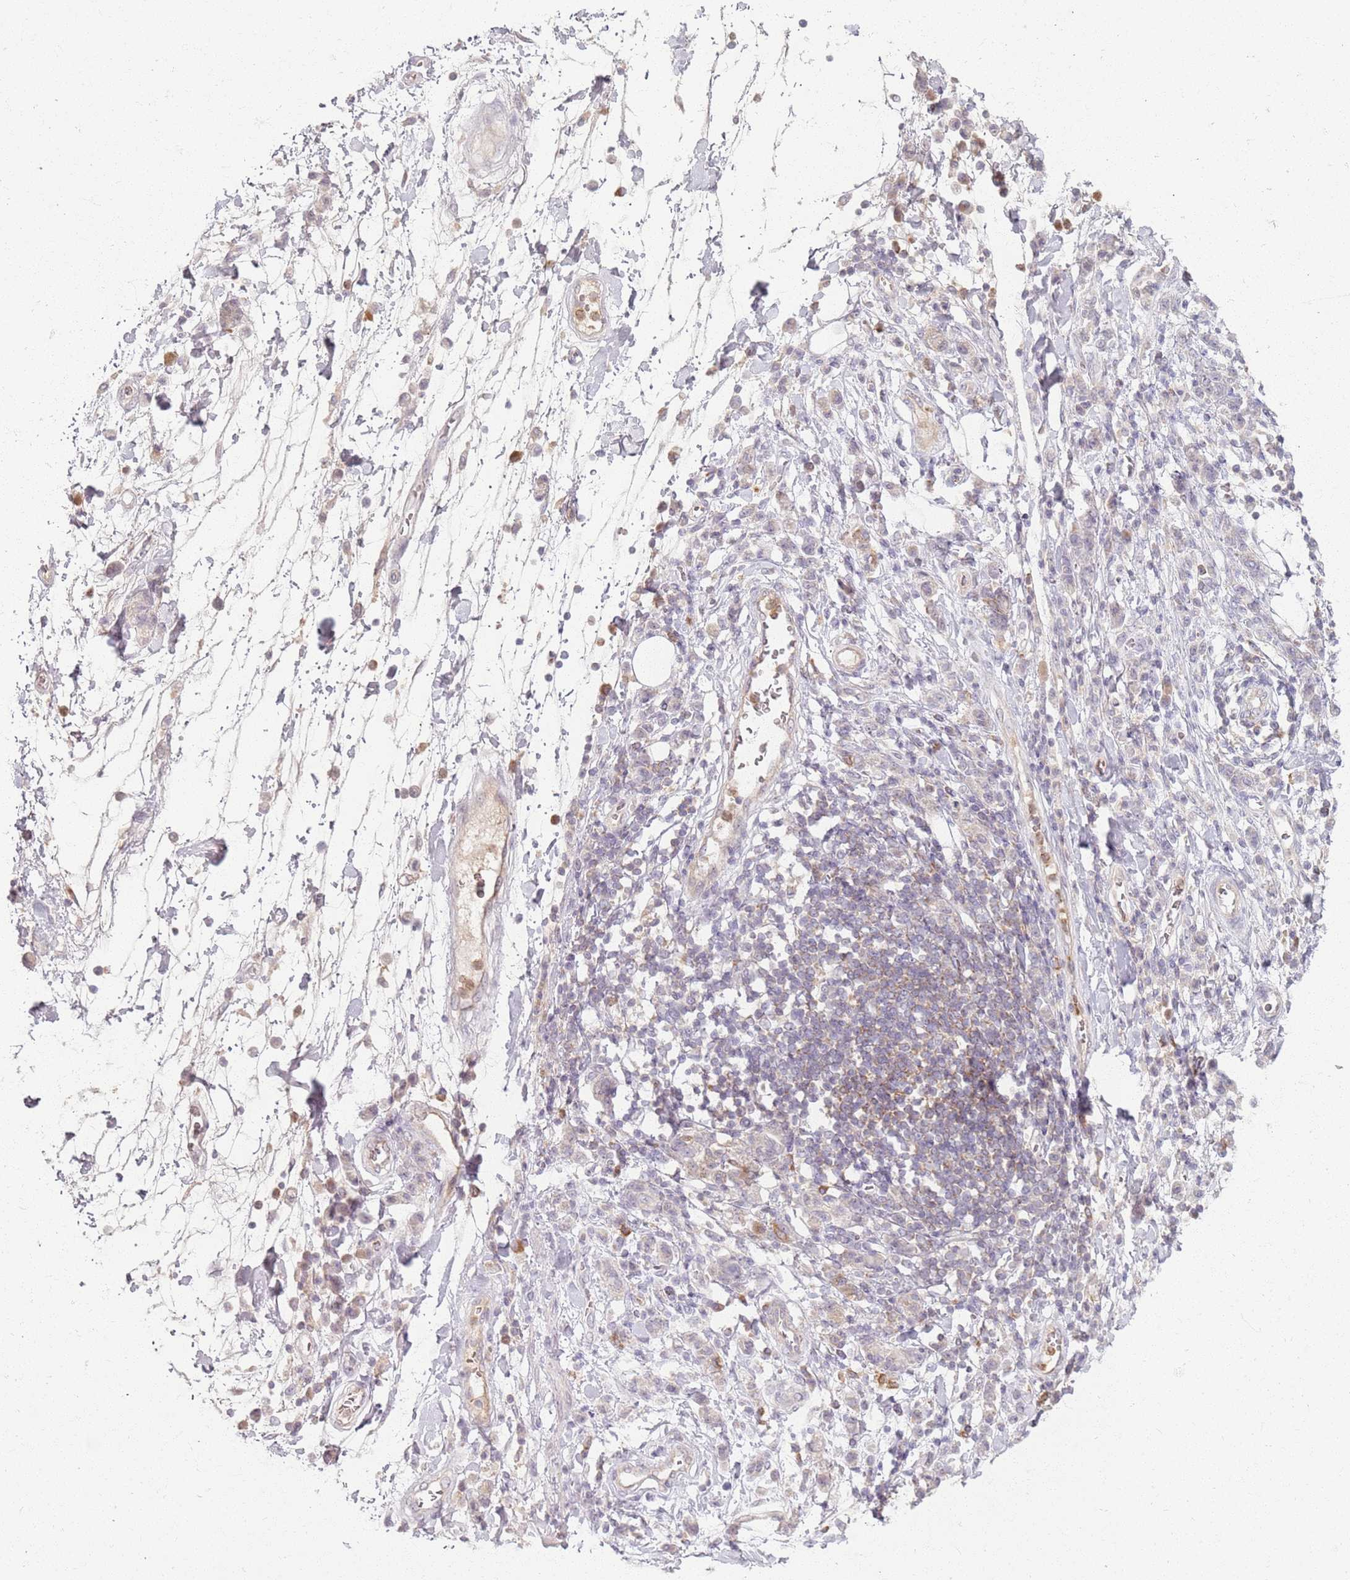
{"staining": {"intensity": "weak", "quantity": "<25%", "location": "cytoplasmic/membranous"}, "tissue": "stomach cancer", "cell_type": "Tumor cells", "image_type": "cancer", "snomed": [{"axis": "morphology", "description": "Adenocarcinoma, NOS"}, {"axis": "topography", "description": "Stomach"}], "caption": "The immunohistochemistry histopathology image has no significant positivity in tumor cells of stomach cancer (adenocarcinoma) tissue.", "gene": "ZDHHC2", "patient": {"sex": "male", "age": 77}}